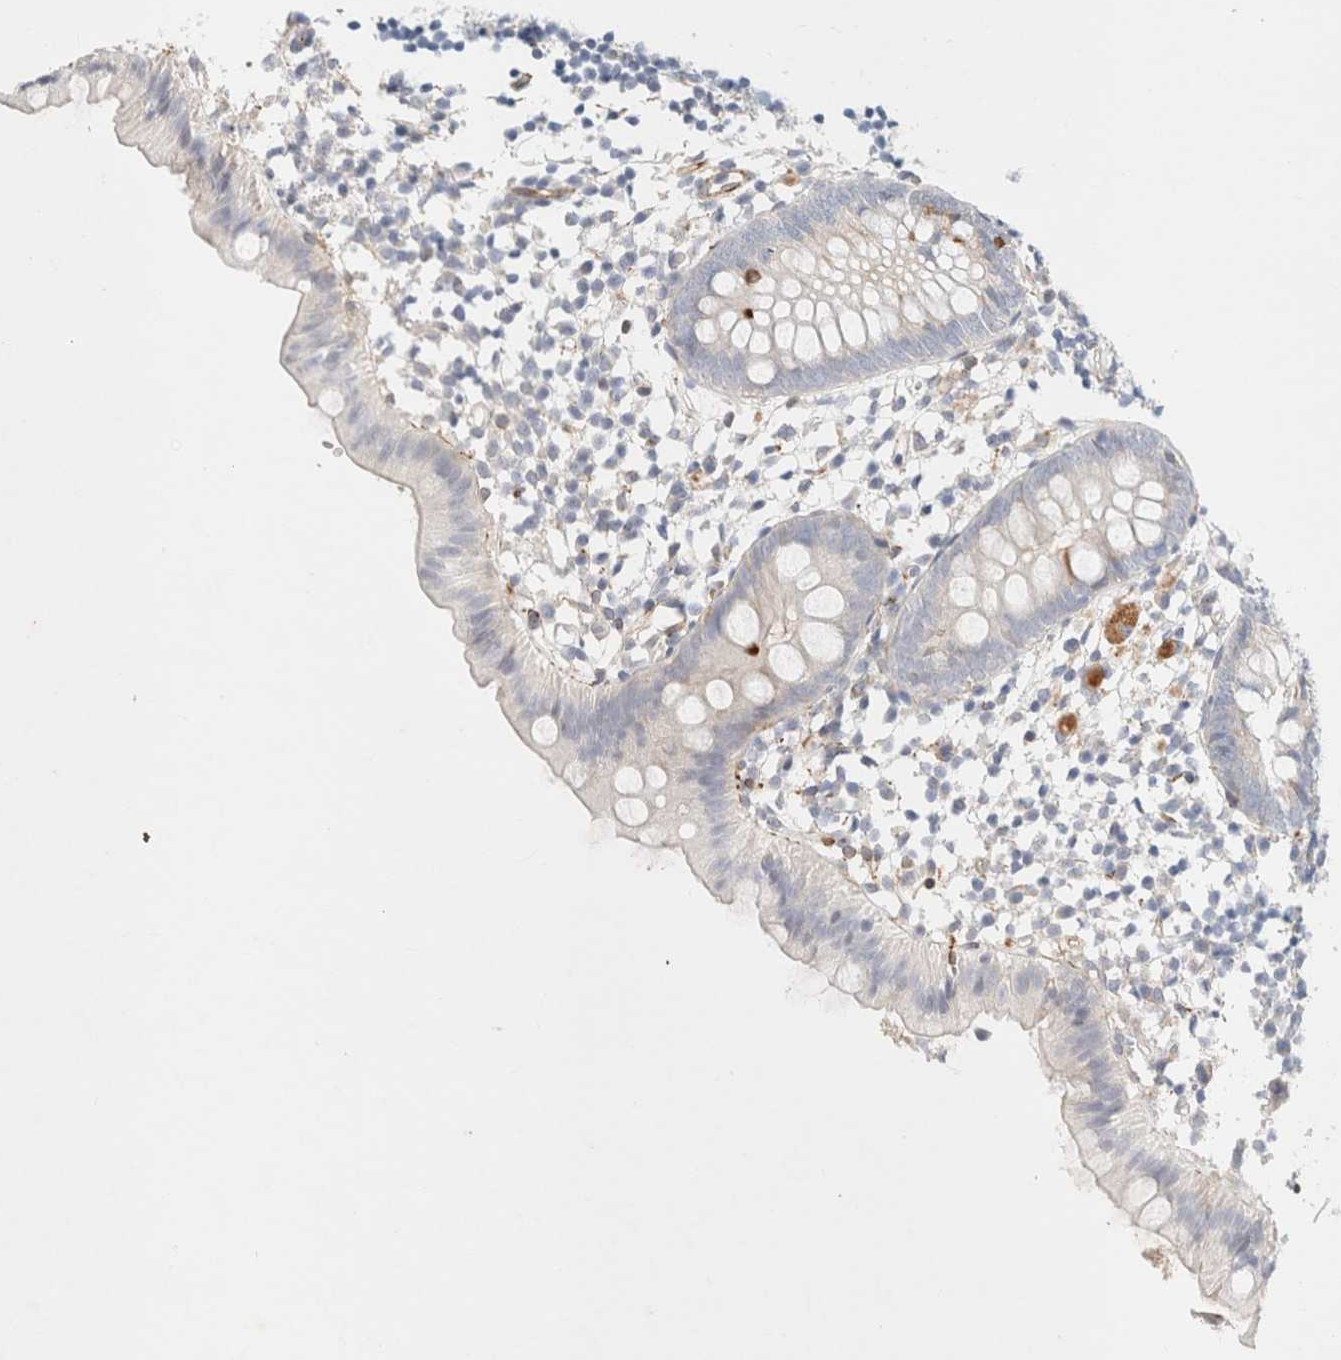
{"staining": {"intensity": "negative", "quantity": "none", "location": "none"}, "tissue": "appendix", "cell_type": "Glandular cells", "image_type": "normal", "snomed": [{"axis": "morphology", "description": "Normal tissue, NOS"}, {"axis": "topography", "description": "Appendix"}], "caption": "DAB immunohistochemical staining of normal appendix shows no significant positivity in glandular cells.", "gene": "SLC25A48", "patient": {"sex": "female", "age": 20}}